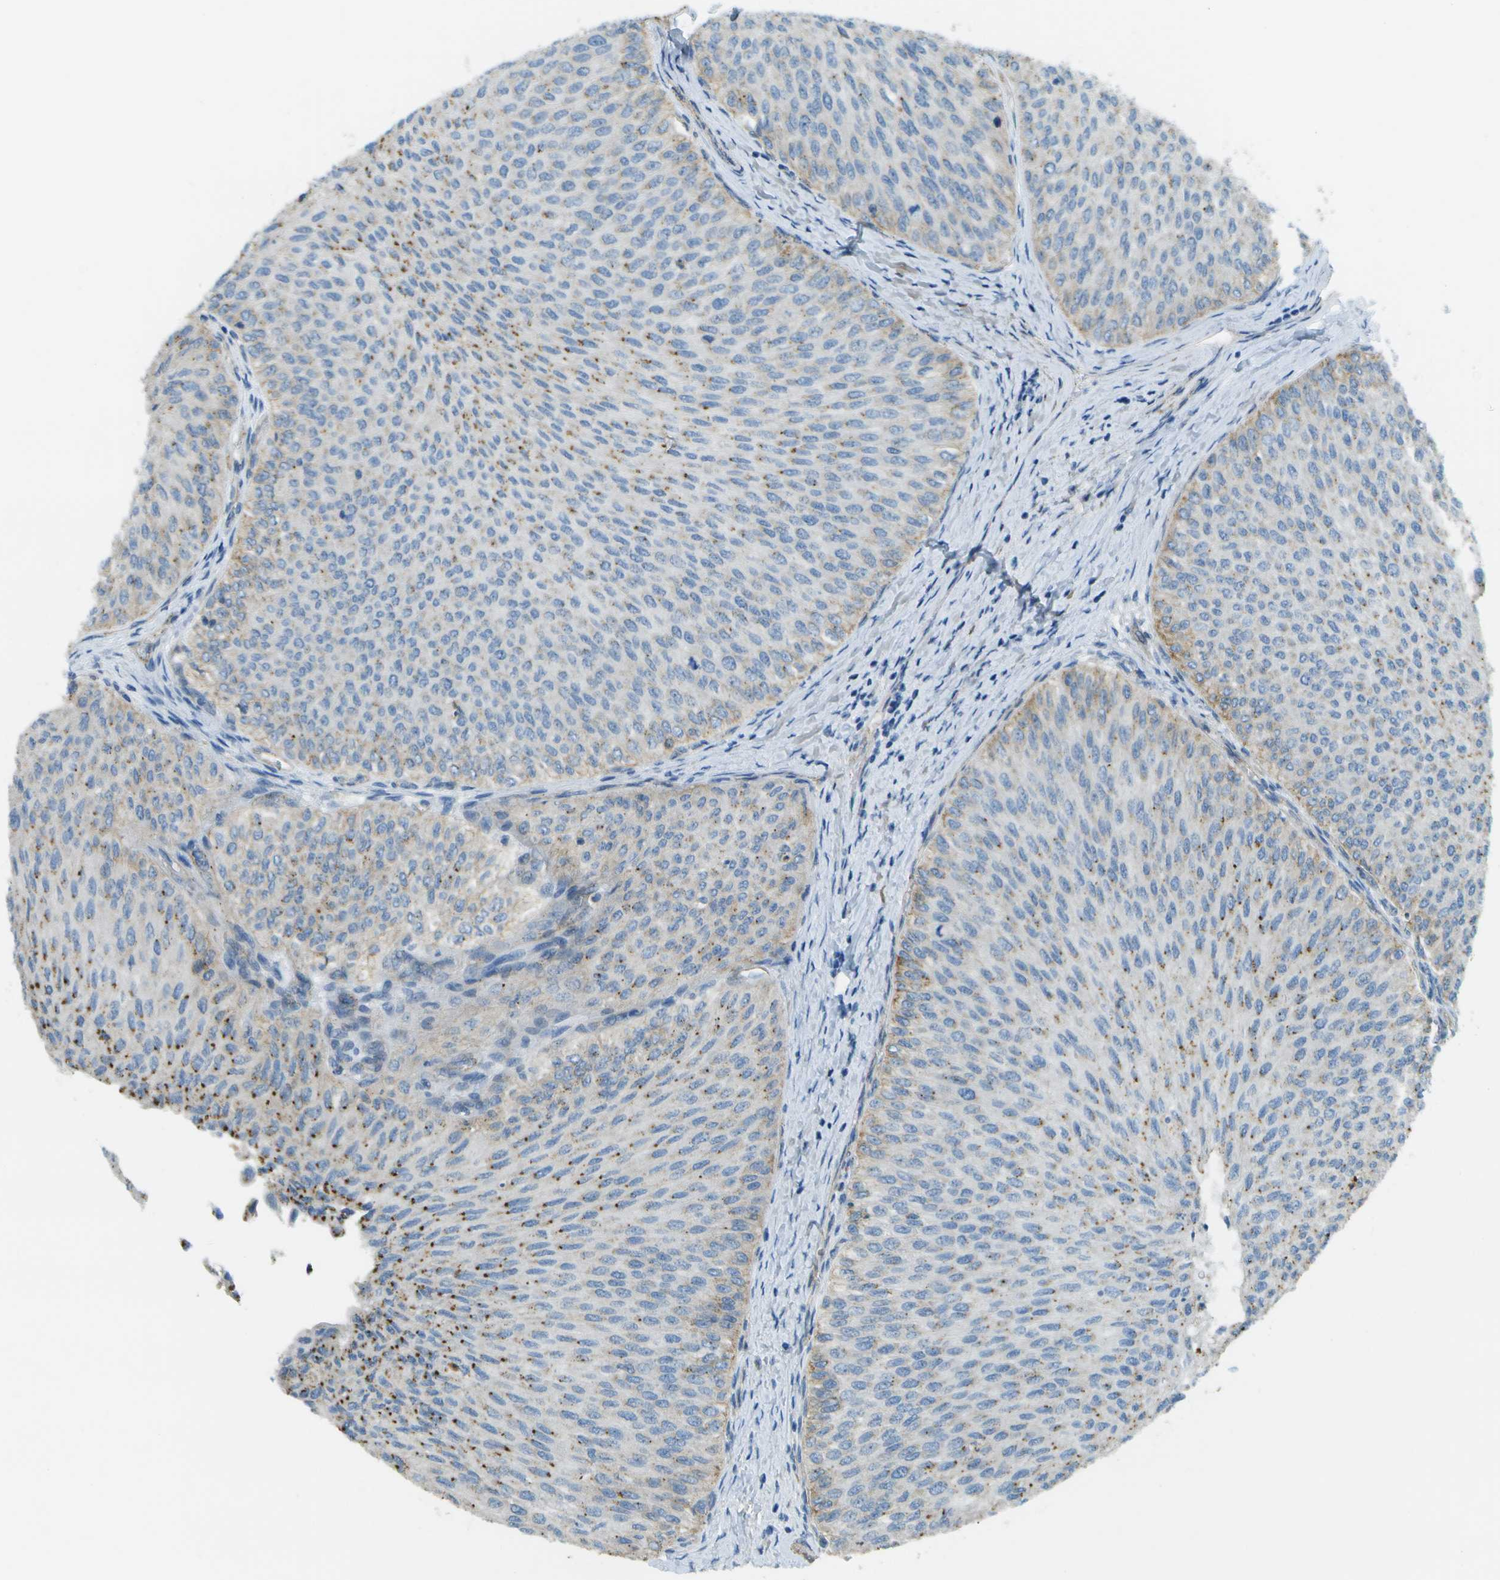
{"staining": {"intensity": "moderate", "quantity": "25%-75%", "location": "cytoplasmic/membranous"}, "tissue": "urothelial cancer", "cell_type": "Tumor cells", "image_type": "cancer", "snomed": [{"axis": "morphology", "description": "Urothelial carcinoma, Low grade"}, {"axis": "topography", "description": "Urinary bladder"}], "caption": "The immunohistochemical stain shows moderate cytoplasmic/membranous positivity in tumor cells of urothelial cancer tissue.", "gene": "MYH11", "patient": {"sex": "male", "age": 78}}